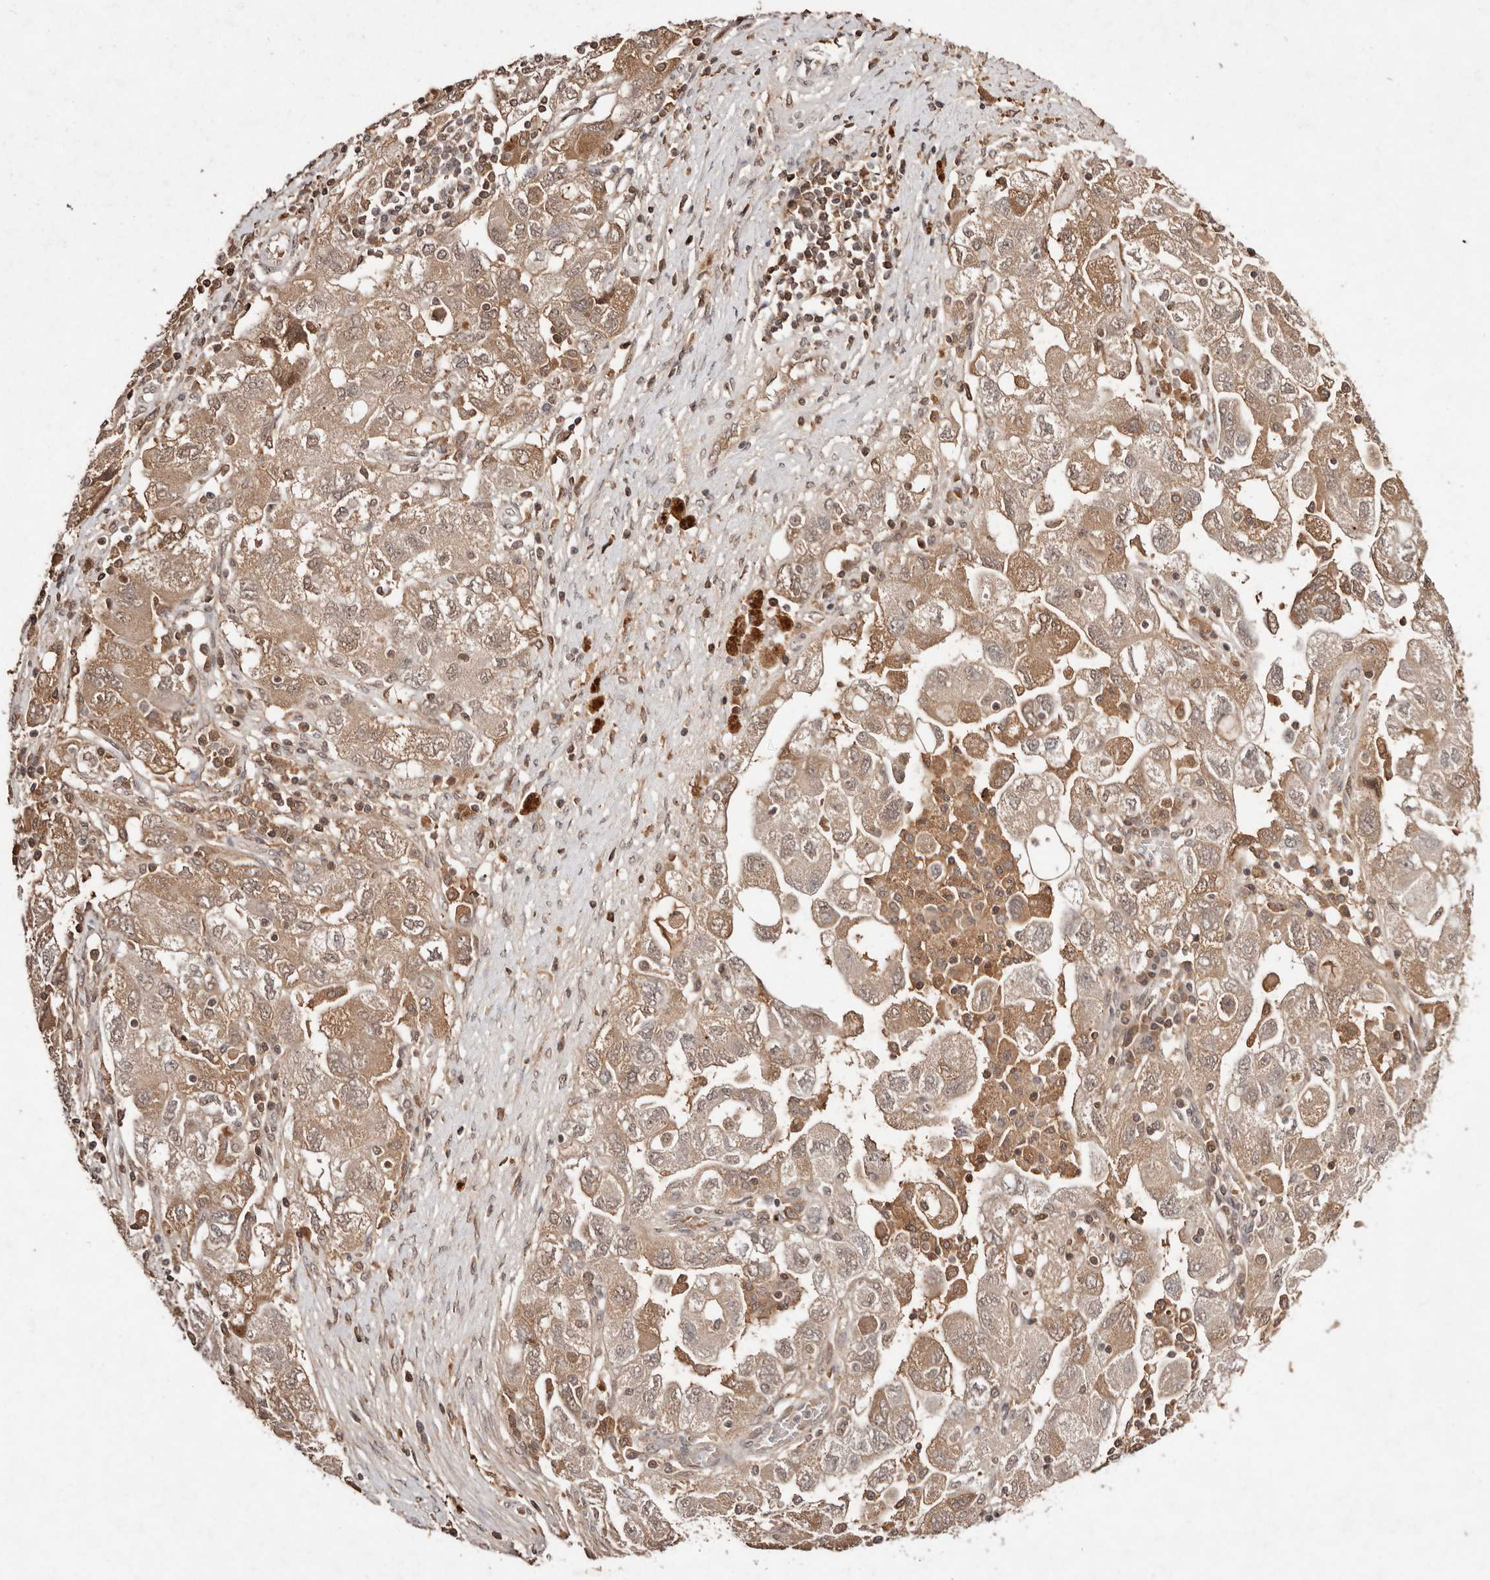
{"staining": {"intensity": "moderate", "quantity": ">75%", "location": "cytoplasmic/membranous"}, "tissue": "ovarian cancer", "cell_type": "Tumor cells", "image_type": "cancer", "snomed": [{"axis": "morphology", "description": "Carcinoma, NOS"}, {"axis": "morphology", "description": "Cystadenocarcinoma, serous, NOS"}, {"axis": "topography", "description": "Ovary"}], "caption": "A photomicrograph showing moderate cytoplasmic/membranous expression in about >75% of tumor cells in ovarian carcinoma, as visualized by brown immunohistochemical staining.", "gene": "BICRAL", "patient": {"sex": "female", "age": 69}}